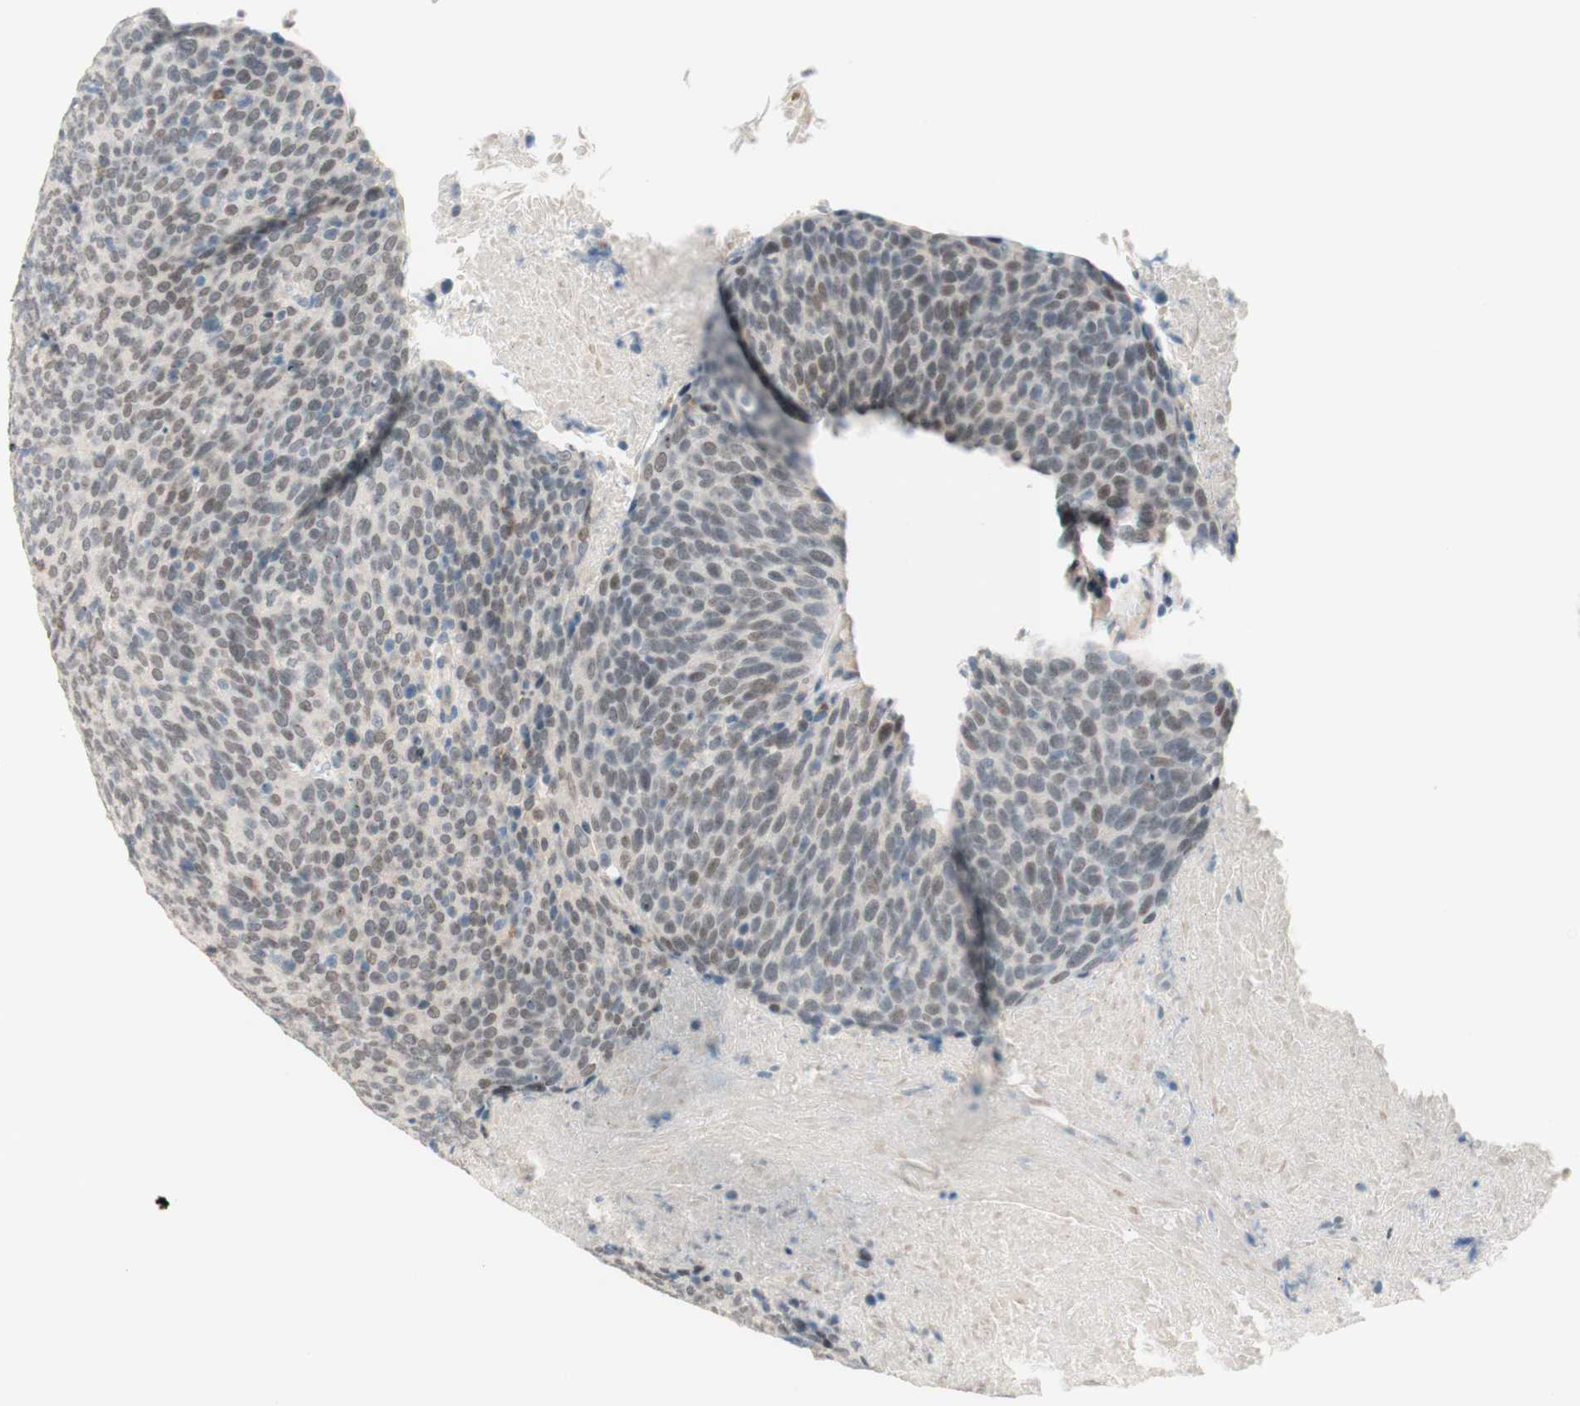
{"staining": {"intensity": "weak", "quantity": "25%-75%", "location": "nuclear"}, "tissue": "head and neck cancer", "cell_type": "Tumor cells", "image_type": "cancer", "snomed": [{"axis": "morphology", "description": "Squamous cell carcinoma, NOS"}, {"axis": "morphology", "description": "Squamous cell carcinoma, metastatic, NOS"}, {"axis": "topography", "description": "Lymph node"}, {"axis": "topography", "description": "Head-Neck"}], "caption": "High-power microscopy captured an immunohistochemistry (IHC) histopathology image of head and neck cancer, revealing weak nuclear expression in about 25%-75% of tumor cells. The protein of interest is stained brown, and the nuclei are stained in blue (DAB IHC with brightfield microscopy, high magnification).", "gene": "JPH1", "patient": {"sex": "male", "age": 62}}